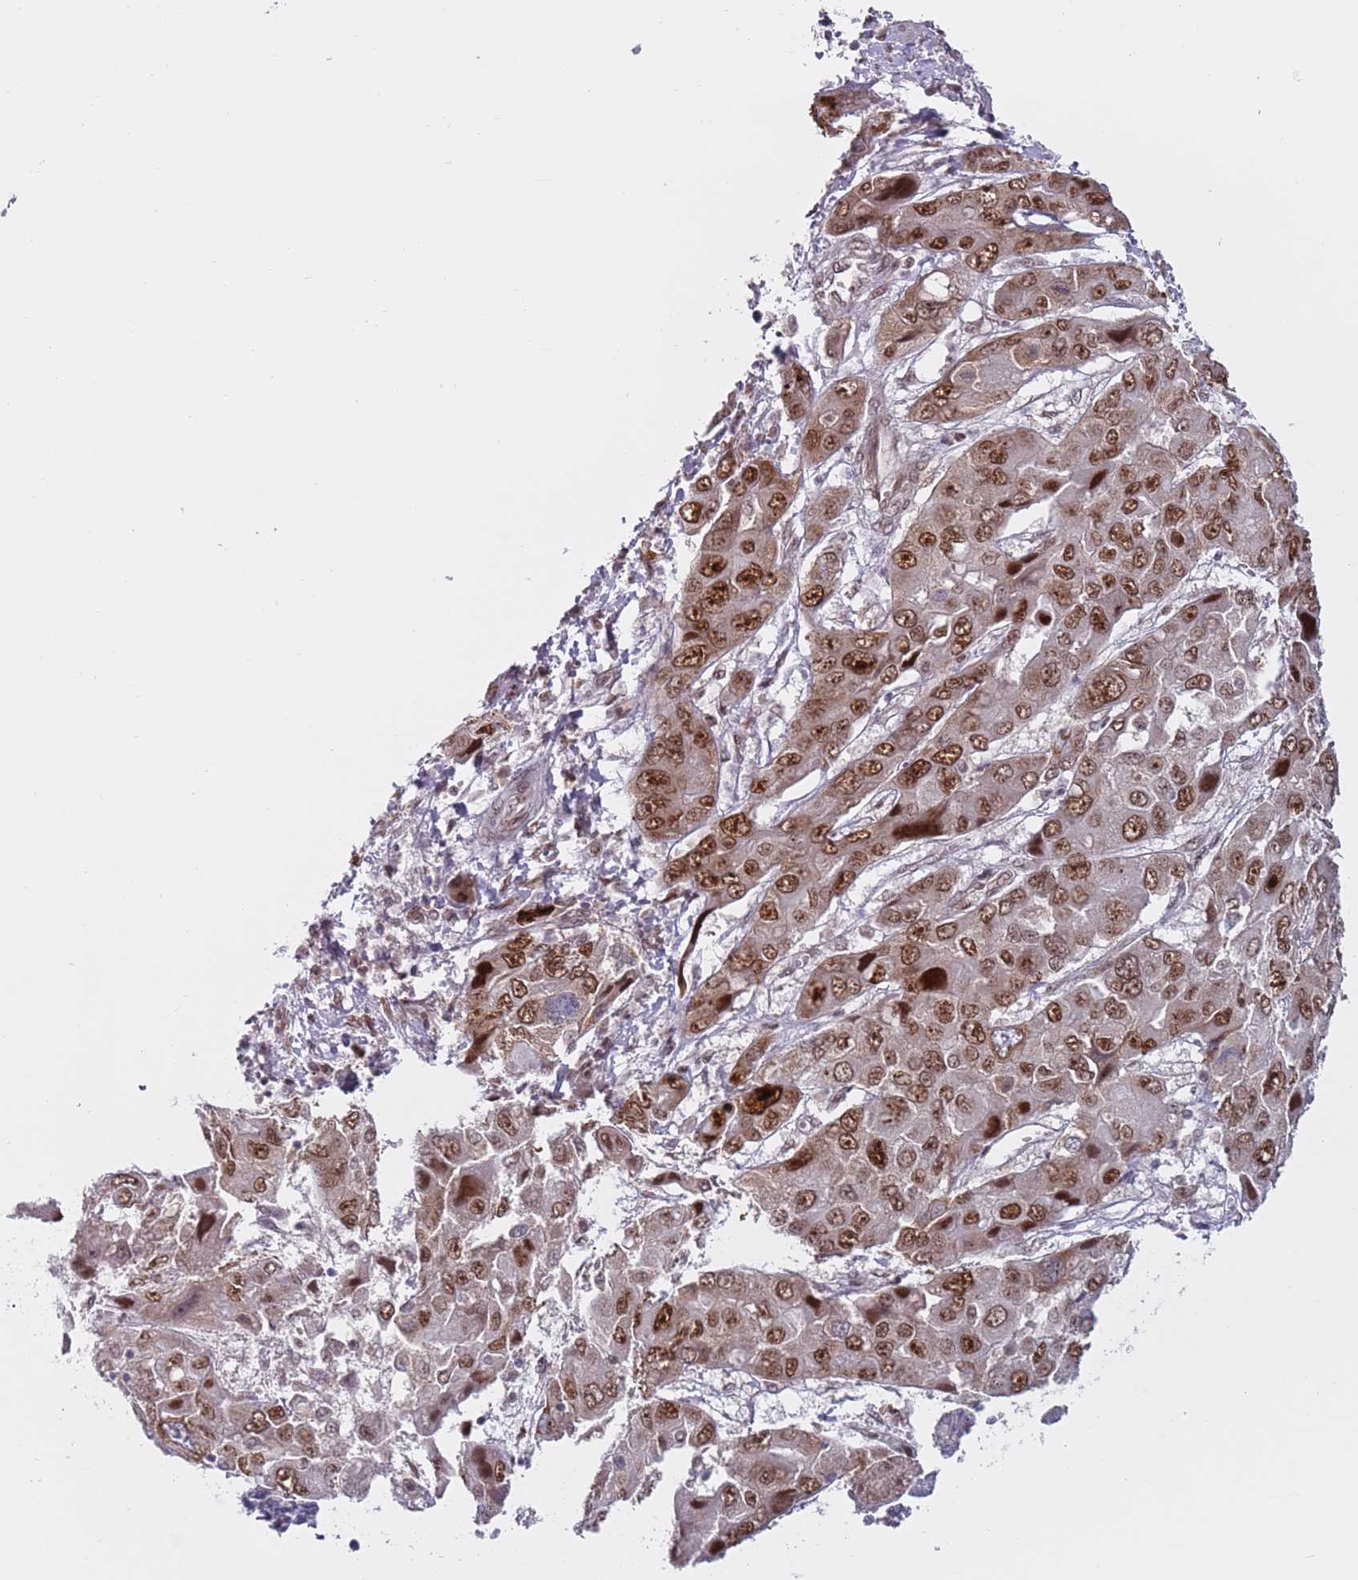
{"staining": {"intensity": "moderate", "quantity": ">75%", "location": "nuclear"}, "tissue": "liver cancer", "cell_type": "Tumor cells", "image_type": "cancer", "snomed": [{"axis": "morphology", "description": "Cholangiocarcinoma"}, {"axis": "topography", "description": "Liver"}], "caption": "Tumor cells display moderate nuclear staining in approximately >75% of cells in liver cholangiocarcinoma.", "gene": "SLC25A32", "patient": {"sex": "male", "age": 67}}